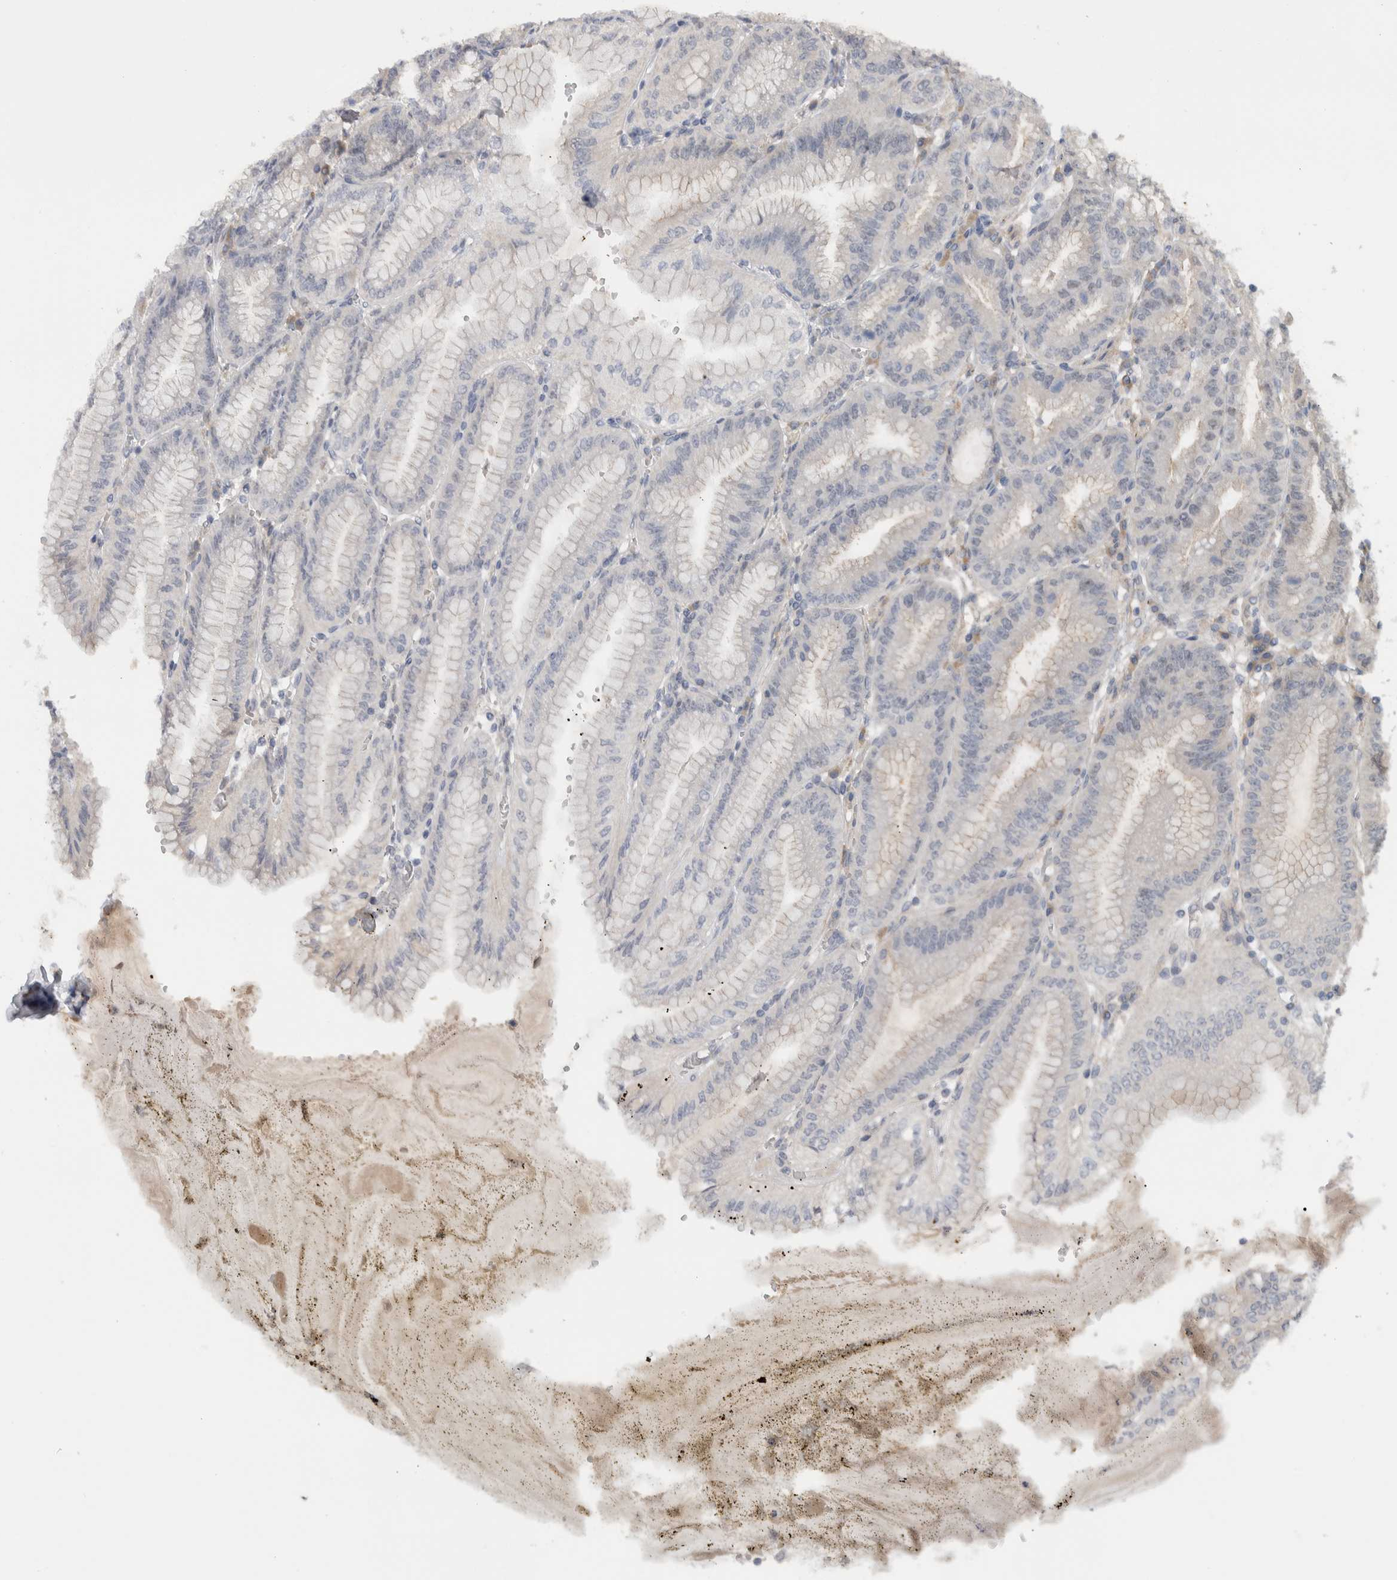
{"staining": {"intensity": "moderate", "quantity": "<25%", "location": "cytoplasmic/membranous"}, "tissue": "stomach", "cell_type": "Glandular cells", "image_type": "normal", "snomed": [{"axis": "morphology", "description": "Normal tissue, NOS"}, {"axis": "topography", "description": "Stomach, lower"}], "caption": "High-power microscopy captured an immunohistochemistry photomicrograph of unremarkable stomach, revealing moderate cytoplasmic/membranous positivity in about <25% of glandular cells. (Brightfield microscopy of DAB IHC at high magnification).", "gene": "MPRIP", "patient": {"sex": "male", "age": 71}}